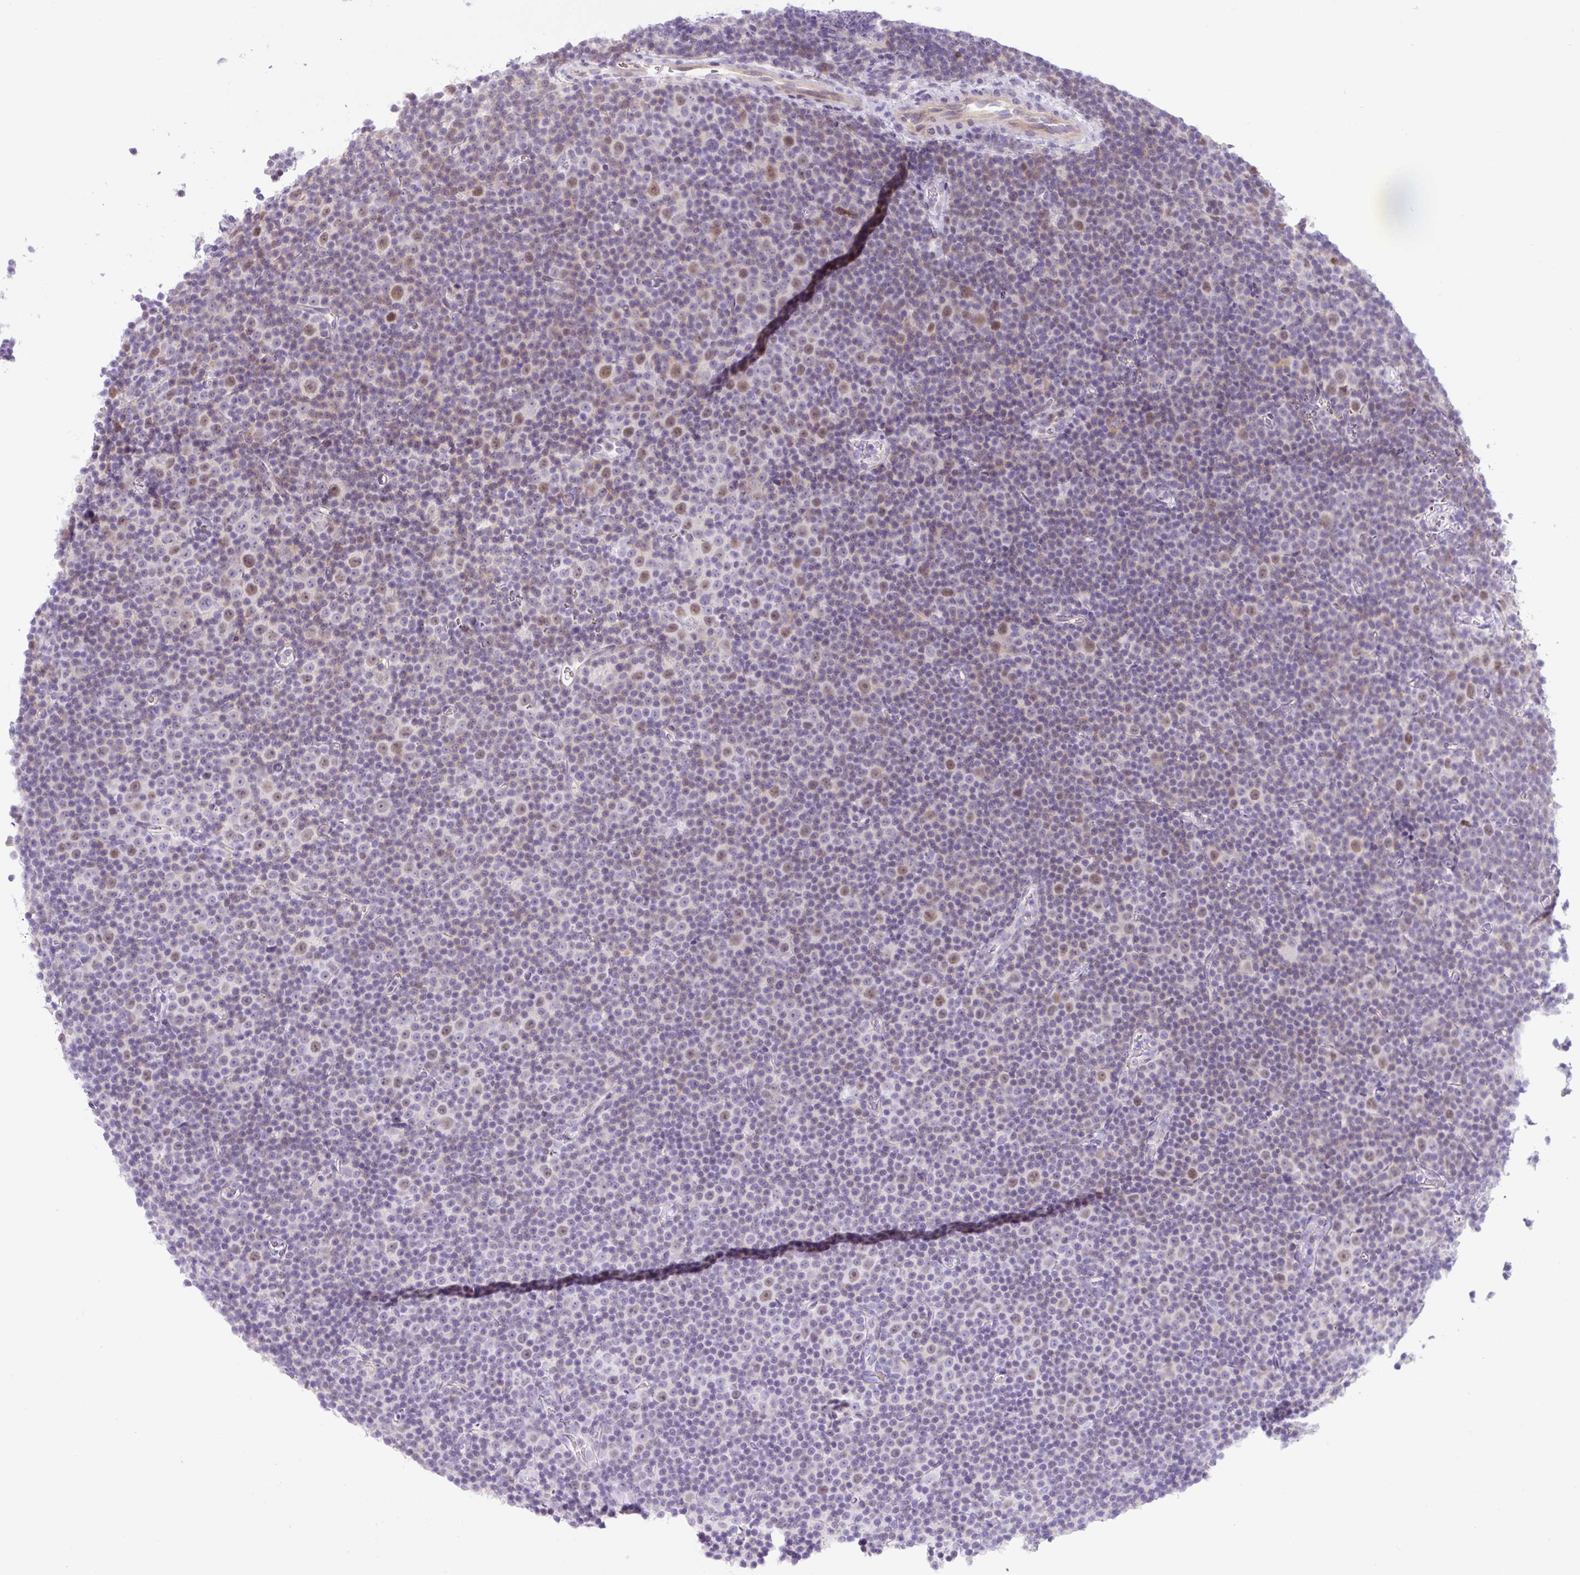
{"staining": {"intensity": "moderate", "quantity": "25%-75%", "location": "nuclear"}, "tissue": "lymphoma", "cell_type": "Tumor cells", "image_type": "cancer", "snomed": [{"axis": "morphology", "description": "Malignant lymphoma, non-Hodgkin's type, Low grade"}, {"axis": "topography", "description": "Lymph node"}], "caption": "Protein expression analysis of human lymphoma reveals moderate nuclear expression in about 25%-75% of tumor cells.", "gene": "ADAMTS19", "patient": {"sex": "female", "age": 67}}